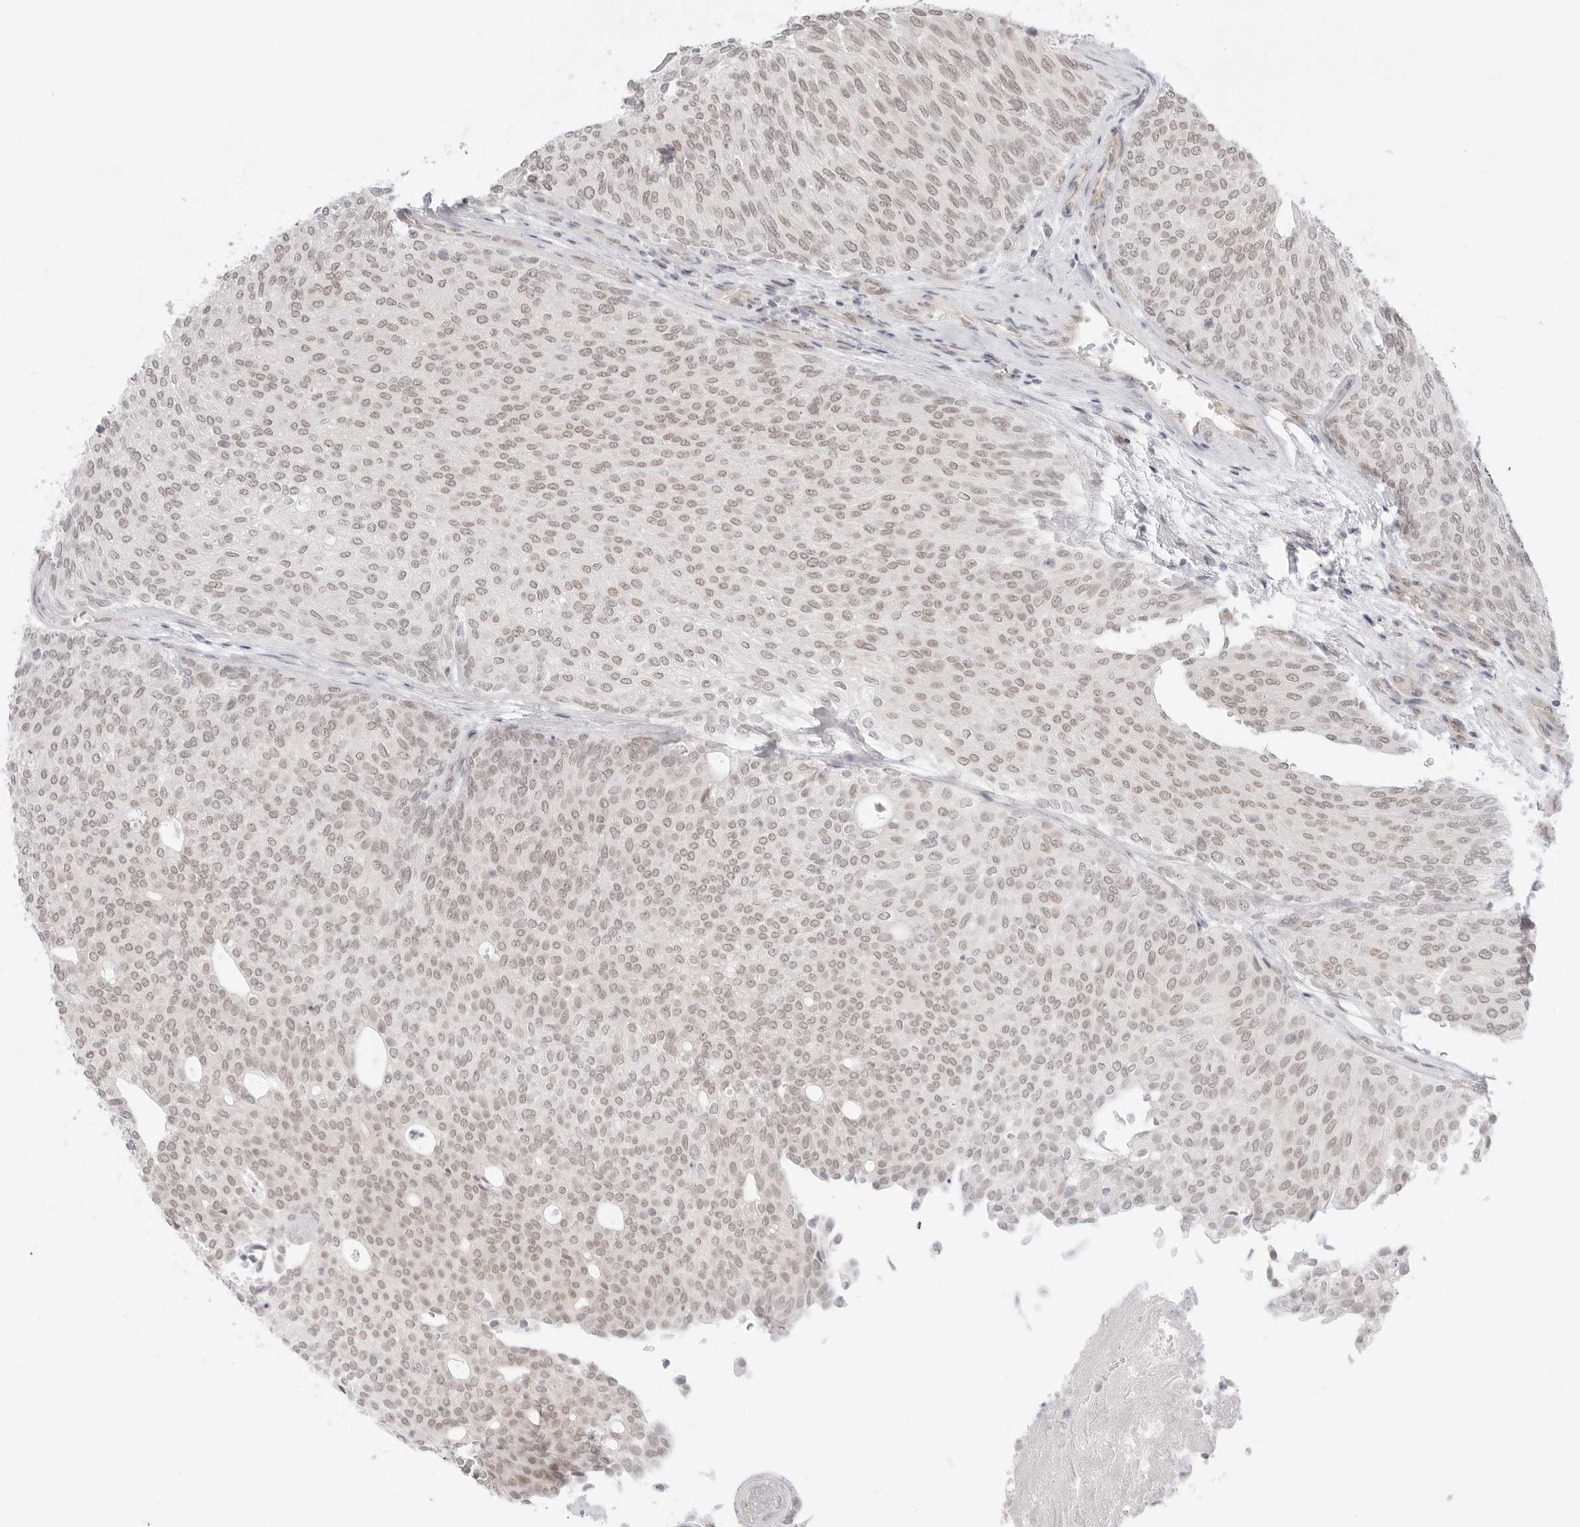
{"staining": {"intensity": "weak", "quantity": ">75%", "location": "nuclear"}, "tissue": "urothelial cancer", "cell_type": "Tumor cells", "image_type": "cancer", "snomed": [{"axis": "morphology", "description": "Urothelial carcinoma, Low grade"}, {"axis": "topography", "description": "Urinary bladder"}], "caption": "Urothelial cancer stained with a brown dye displays weak nuclear positive positivity in about >75% of tumor cells.", "gene": "MED18", "patient": {"sex": "female", "age": 79}}